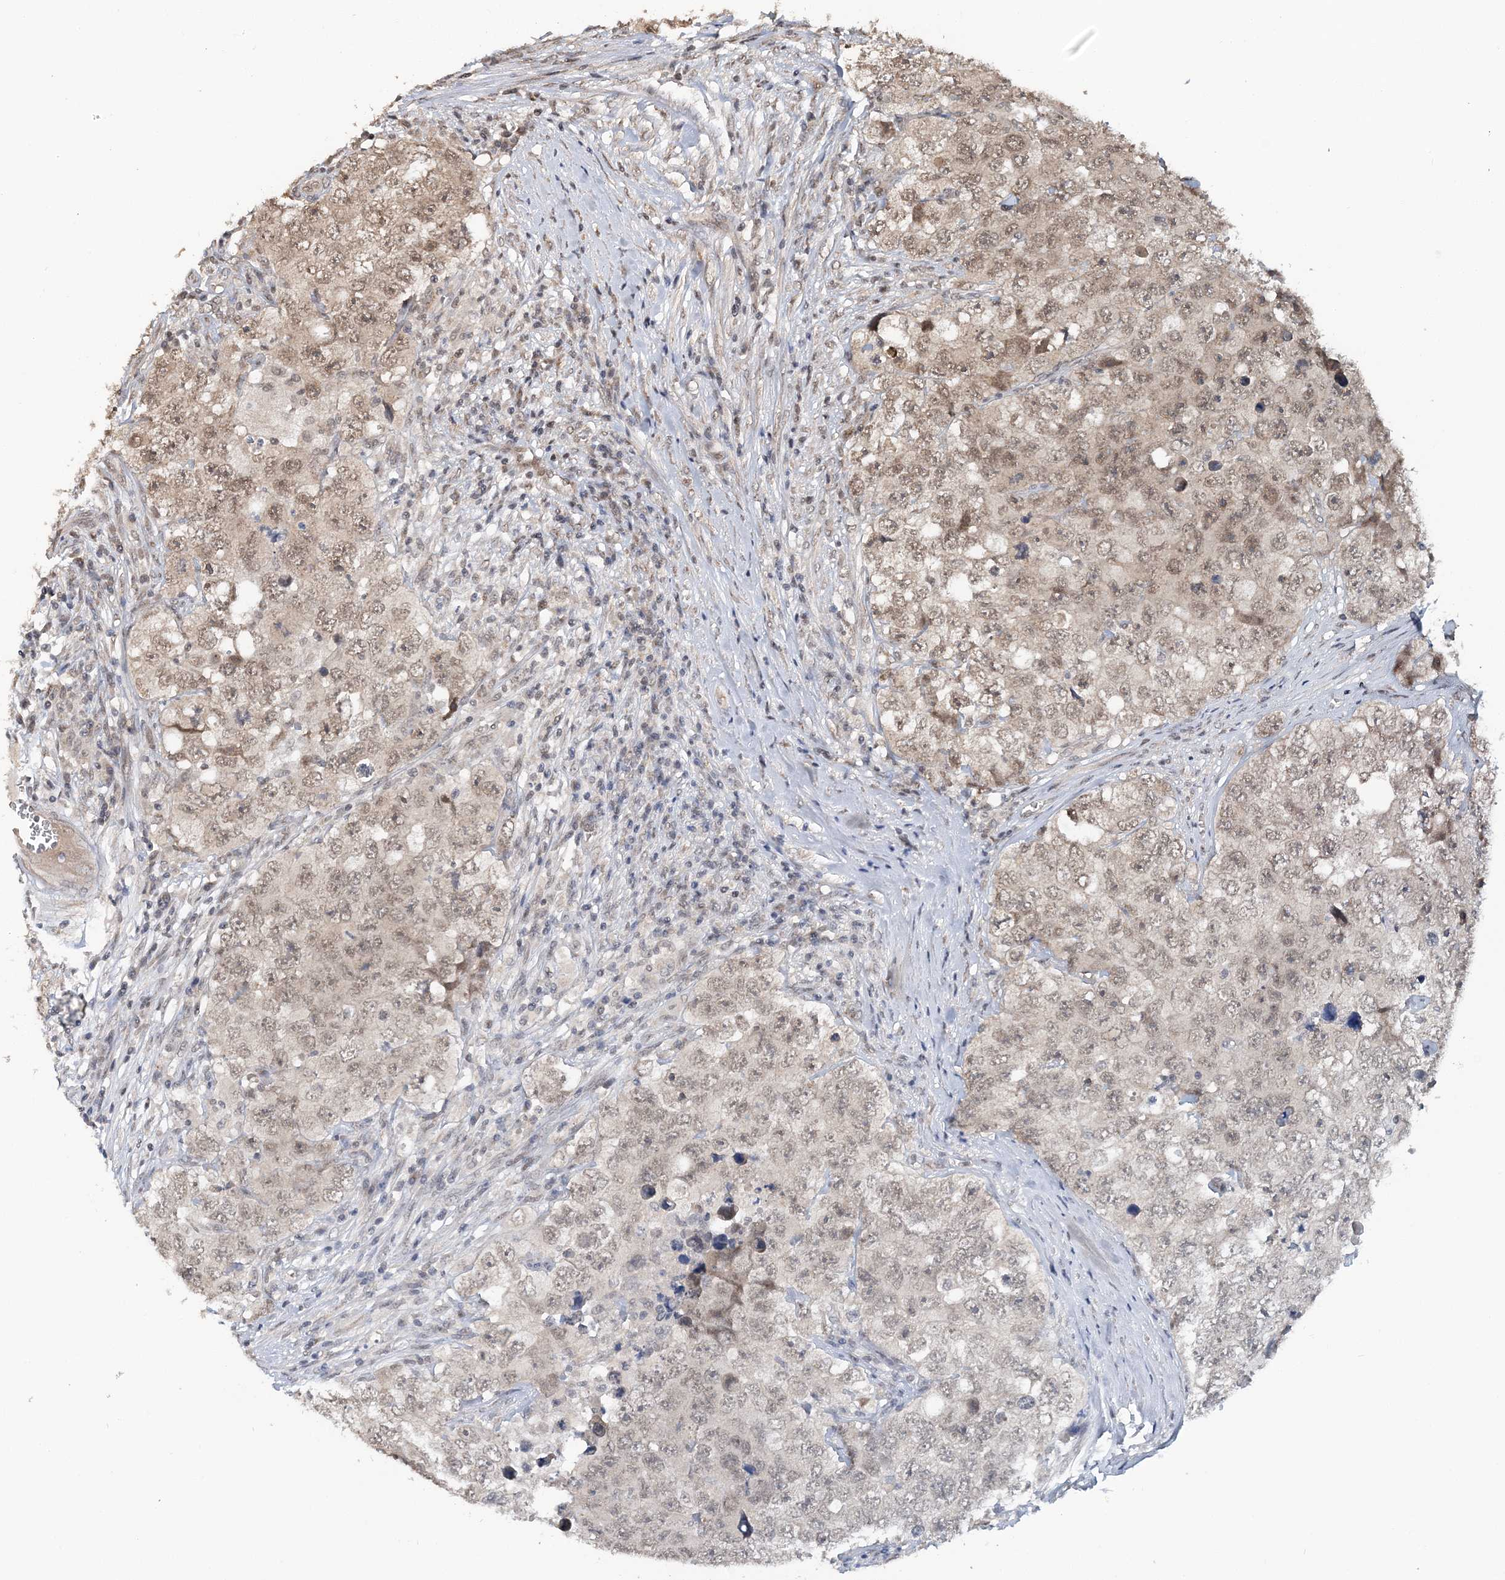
{"staining": {"intensity": "weak", "quantity": "25%-75%", "location": "nuclear"}, "tissue": "testis cancer", "cell_type": "Tumor cells", "image_type": "cancer", "snomed": [{"axis": "morphology", "description": "Seminoma, NOS"}, {"axis": "morphology", "description": "Carcinoma, Embryonal, NOS"}, {"axis": "topography", "description": "Testis"}], "caption": "Weak nuclear expression is present in about 25%-75% of tumor cells in testis cancer (seminoma).", "gene": "TSHZ2", "patient": {"sex": "male", "age": 43}}